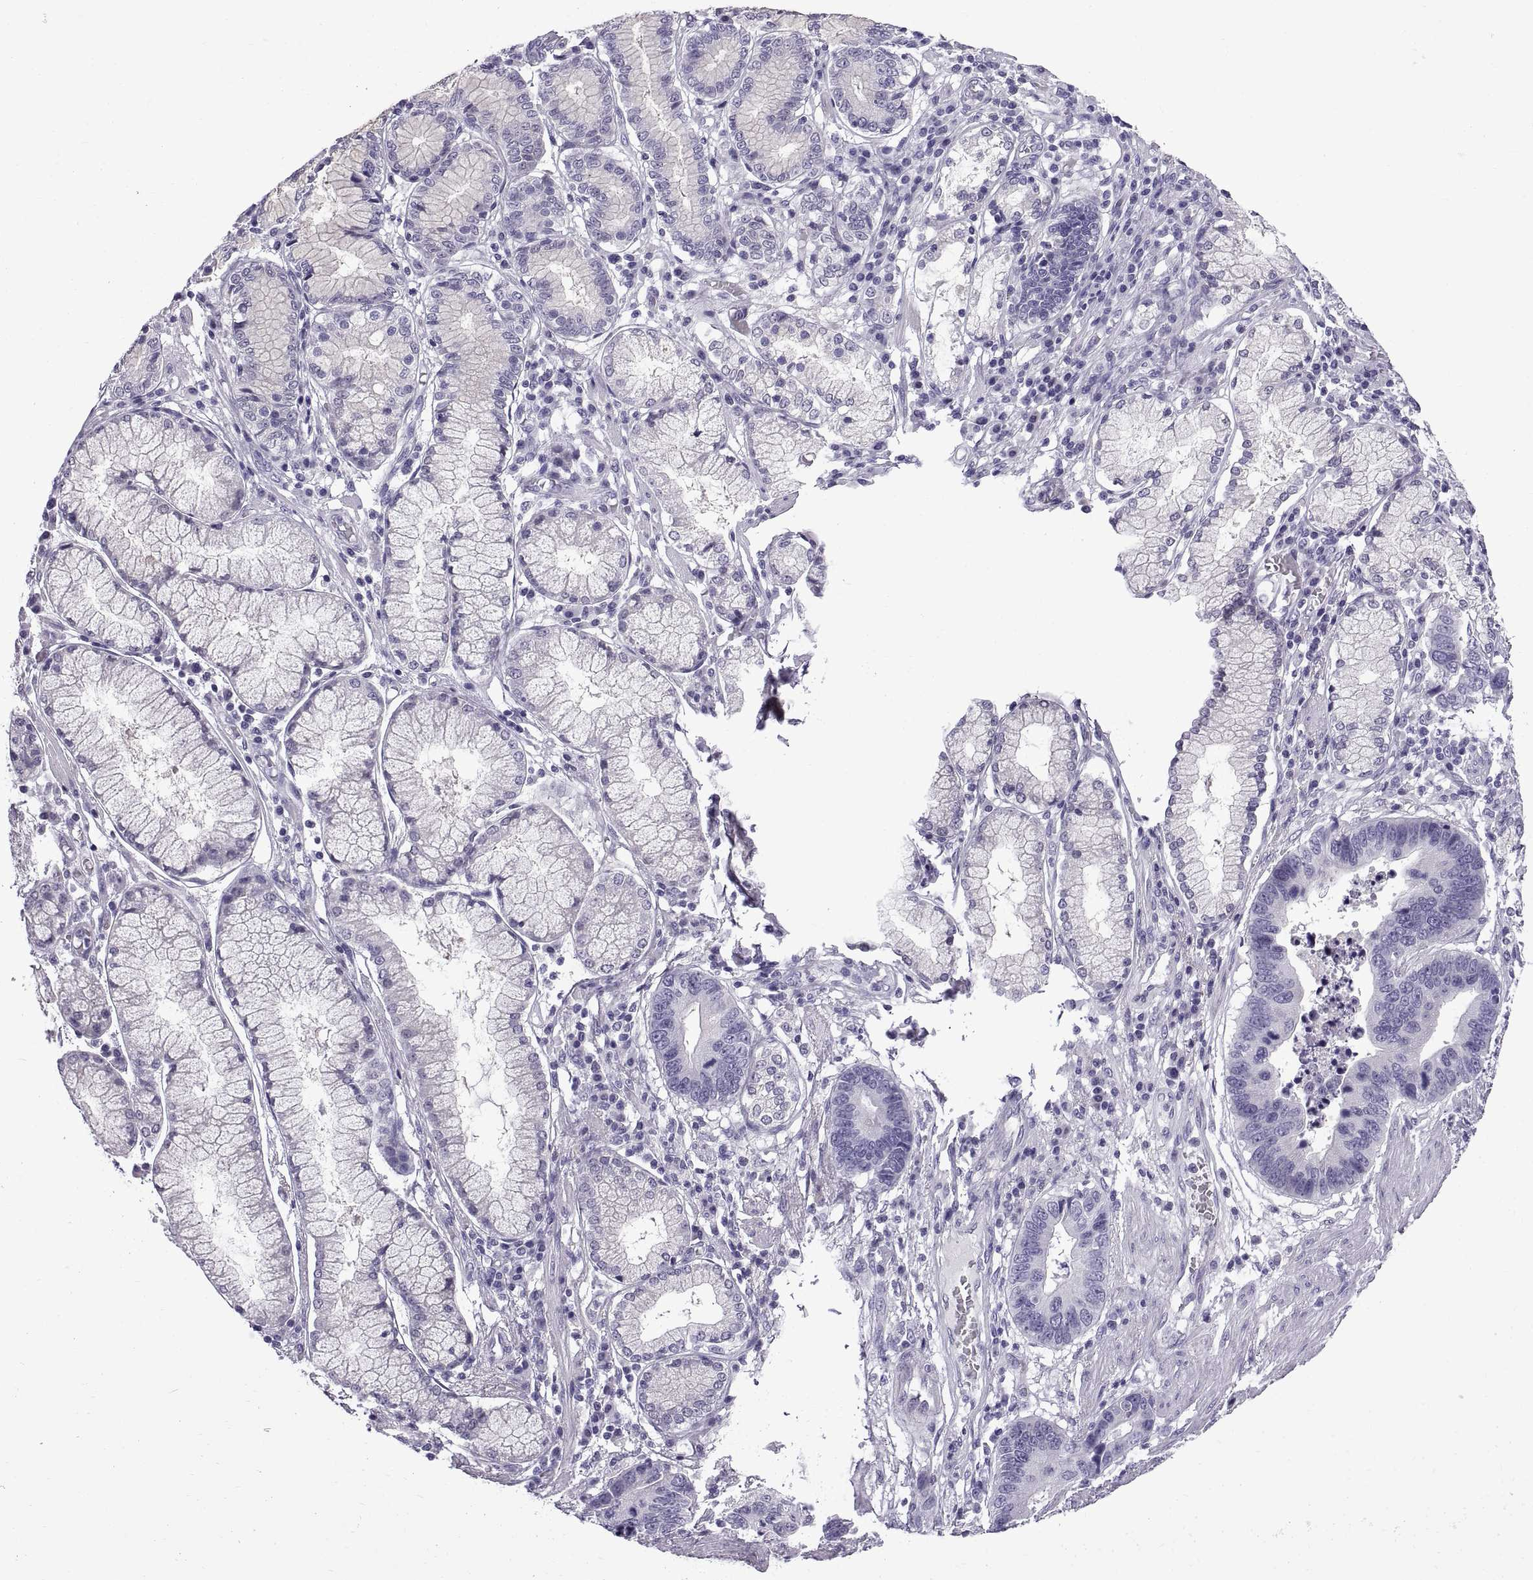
{"staining": {"intensity": "negative", "quantity": "none", "location": "none"}, "tissue": "stomach cancer", "cell_type": "Tumor cells", "image_type": "cancer", "snomed": [{"axis": "morphology", "description": "Adenocarcinoma, NOS"}, {"axis": "topography", "description": "Stomach"}], "caption": "Tumor cells are negative for brown protein staining in stomach cancer (adenocarcinoma).", "gene": "SPDYE1", "patient": {"sex": "male", "age": 84}}